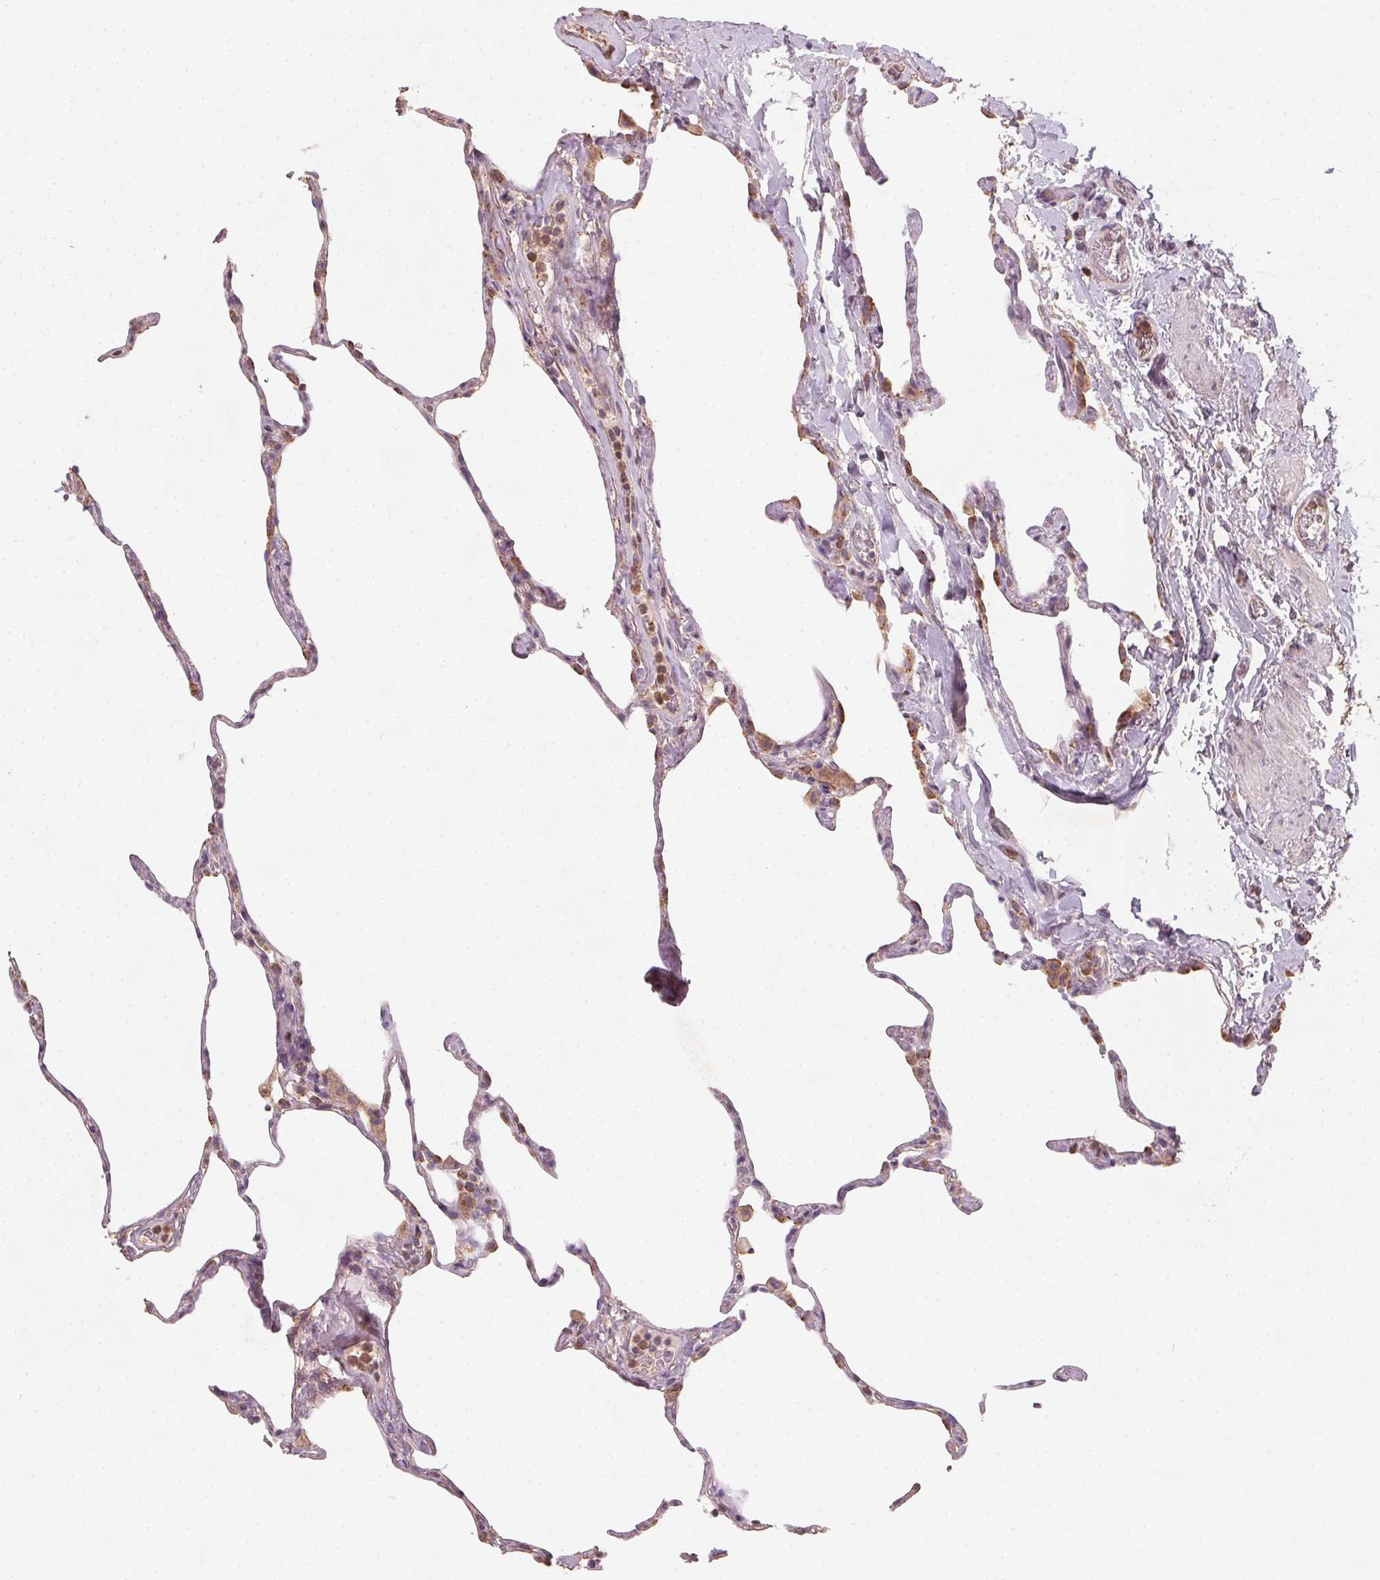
{"staining": {"intensity": "negative", "quantity": "none", "location": "none"}, "tissue": "lung", "cell_type": "Alveolar cells", "image_type": "normal", "snomed": [{"axis": "morphology", "description": "Normal tissue, NOS"}, {"axis": "topography", "description": "Lung"}], "caption": "Protein analysis of benign lung reveals no significant staining in alveolar cells.", "gene": "AP1S1", "patient": {"sex": "male", "age": 65}}